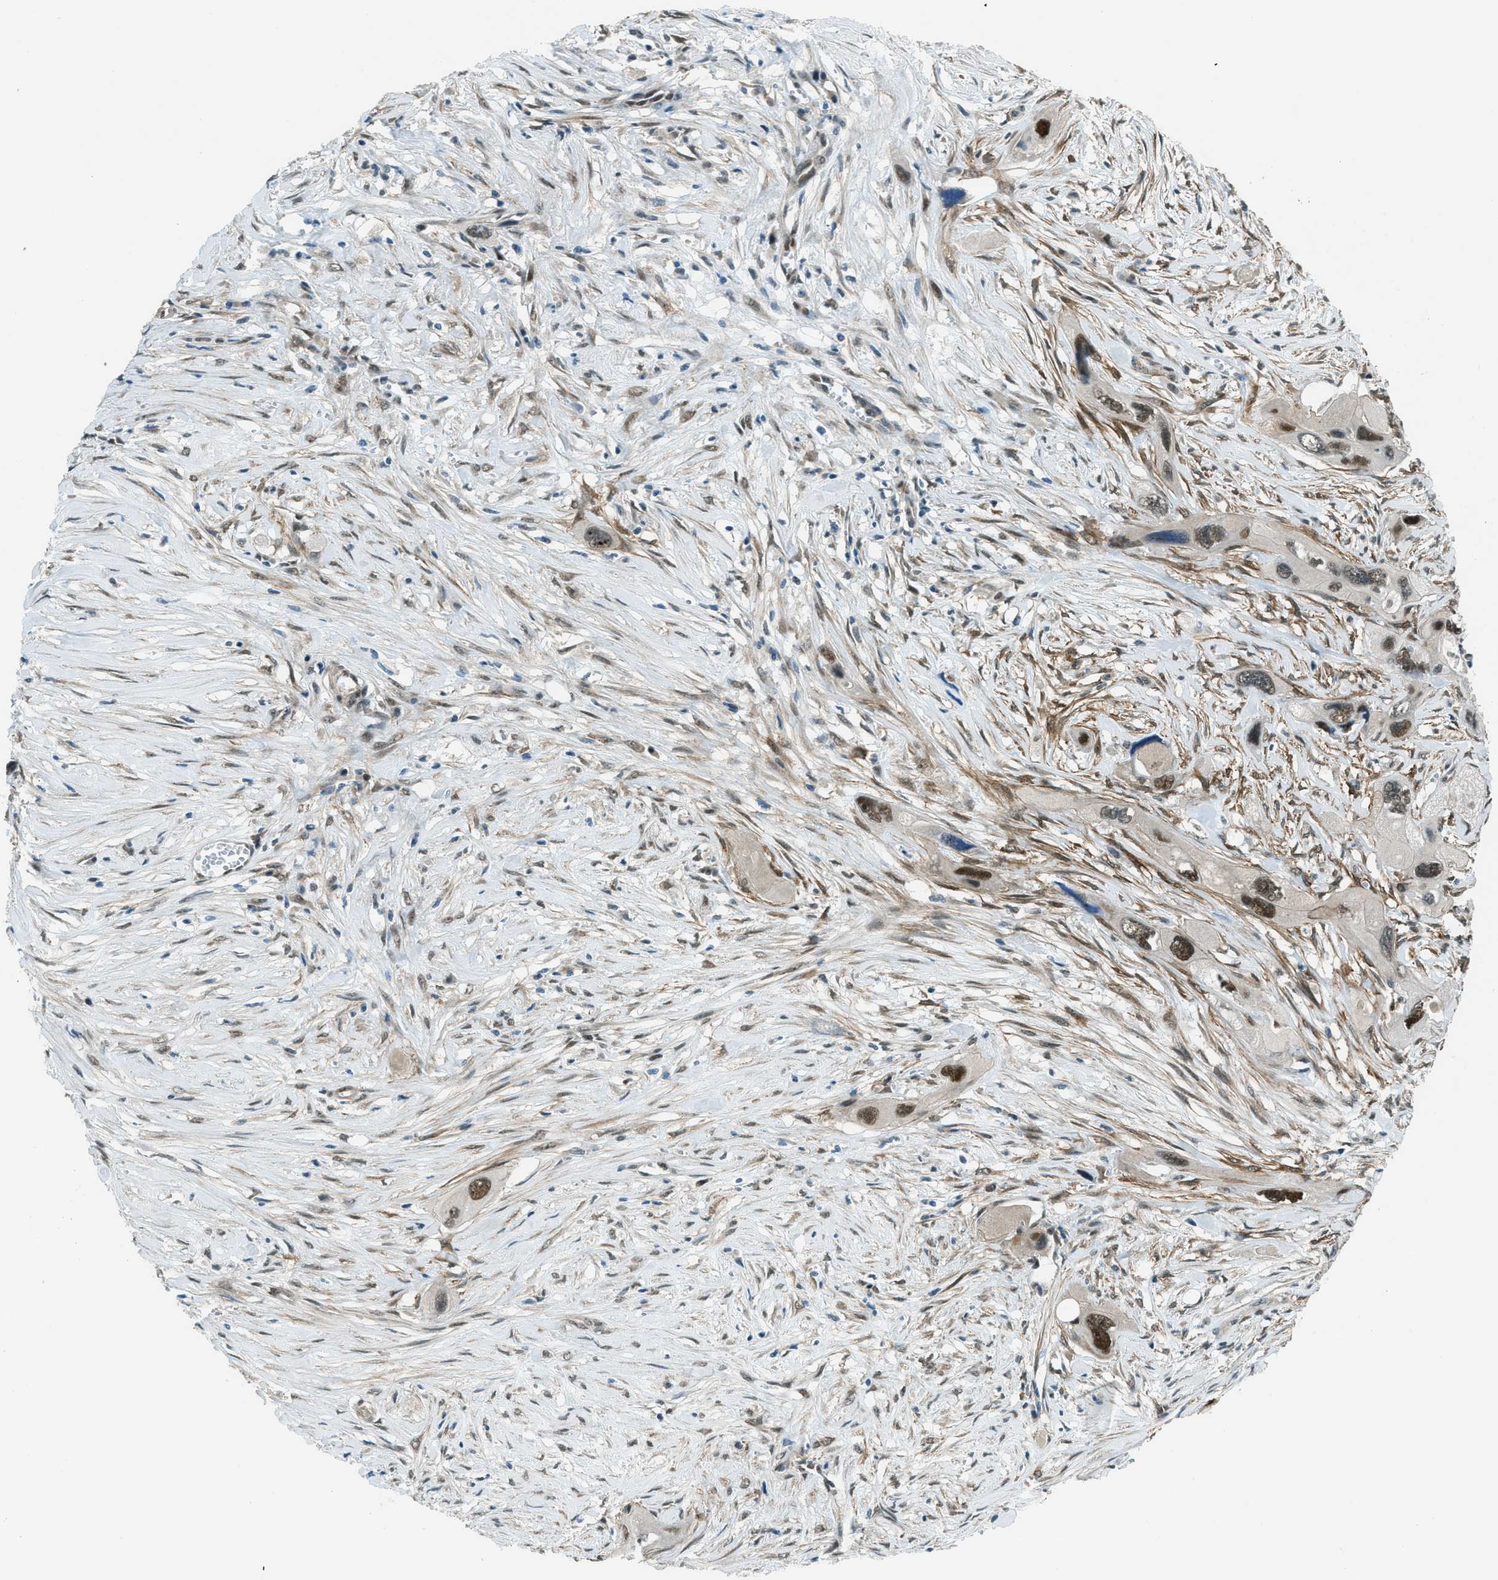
{"staining": {"intensity": "strong", "quantity": ">75%", "location": "nuclear"}, "tissue": "pancreatic cancer", "cell_type": "Tumor cells", "image_type": "cancer", "snomed": [{"axis": "morphology", "description": "Adenocarcinoma, NOS"}, {"axis": "topography", "description": "Pancreas"}], "caption": "Immunohistochemistry (IHC) (DAB) staining of pancreatic adenocarcinoma shows strong nuclear protein expression in about >75% of tumor cells.", "gene": "NPEPL1", "patient": {"sex": "male", "age": 73}}